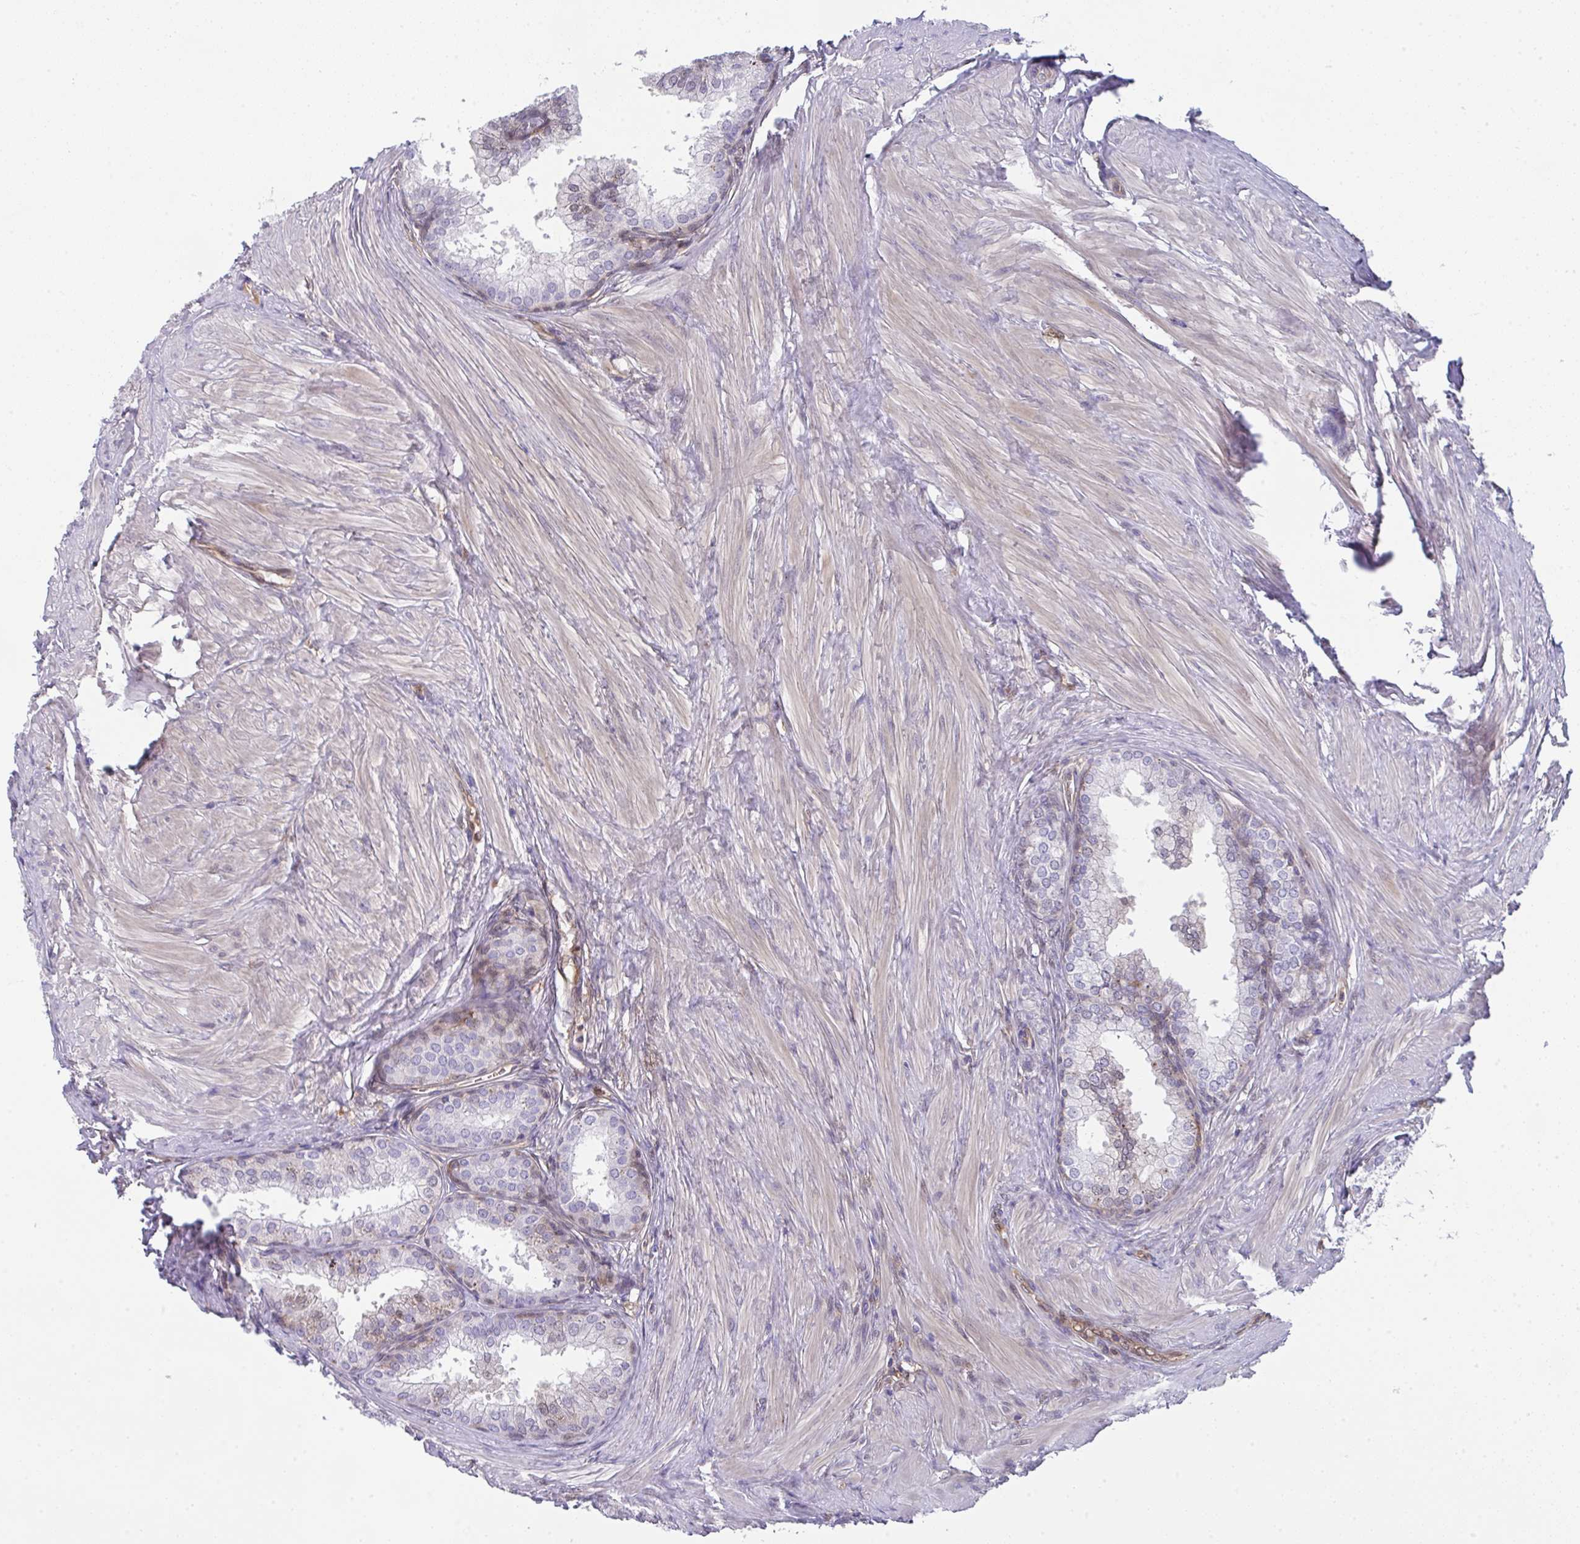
{"staining": {"intensity": "moderate", "quantity": "<25%", "location": "cytoplasmic/membranous,nuclear"}, "tissue": "prostate", "cell_type": "Glandular cells", "image_type": "normal", "snomed": [{"axis": "morphology", "description": "Normal tissue, NOS"}, {"axis": "topography", "description": "Prostate"}, {"axis": "topography", "description": "Peripheral nerve tissue"}], "caption": "Protein staining demonstrates moderate cytoplasmic/membranous,nuclear expression in approximately <25% of glandular cells in normal prostate. (DAB (3,3'-diaminobenzidine) IHC with brightfield microscopy, high magnification).", "gene": "ALDH16A1", "patient": {"sex": "male", "age": 55}}